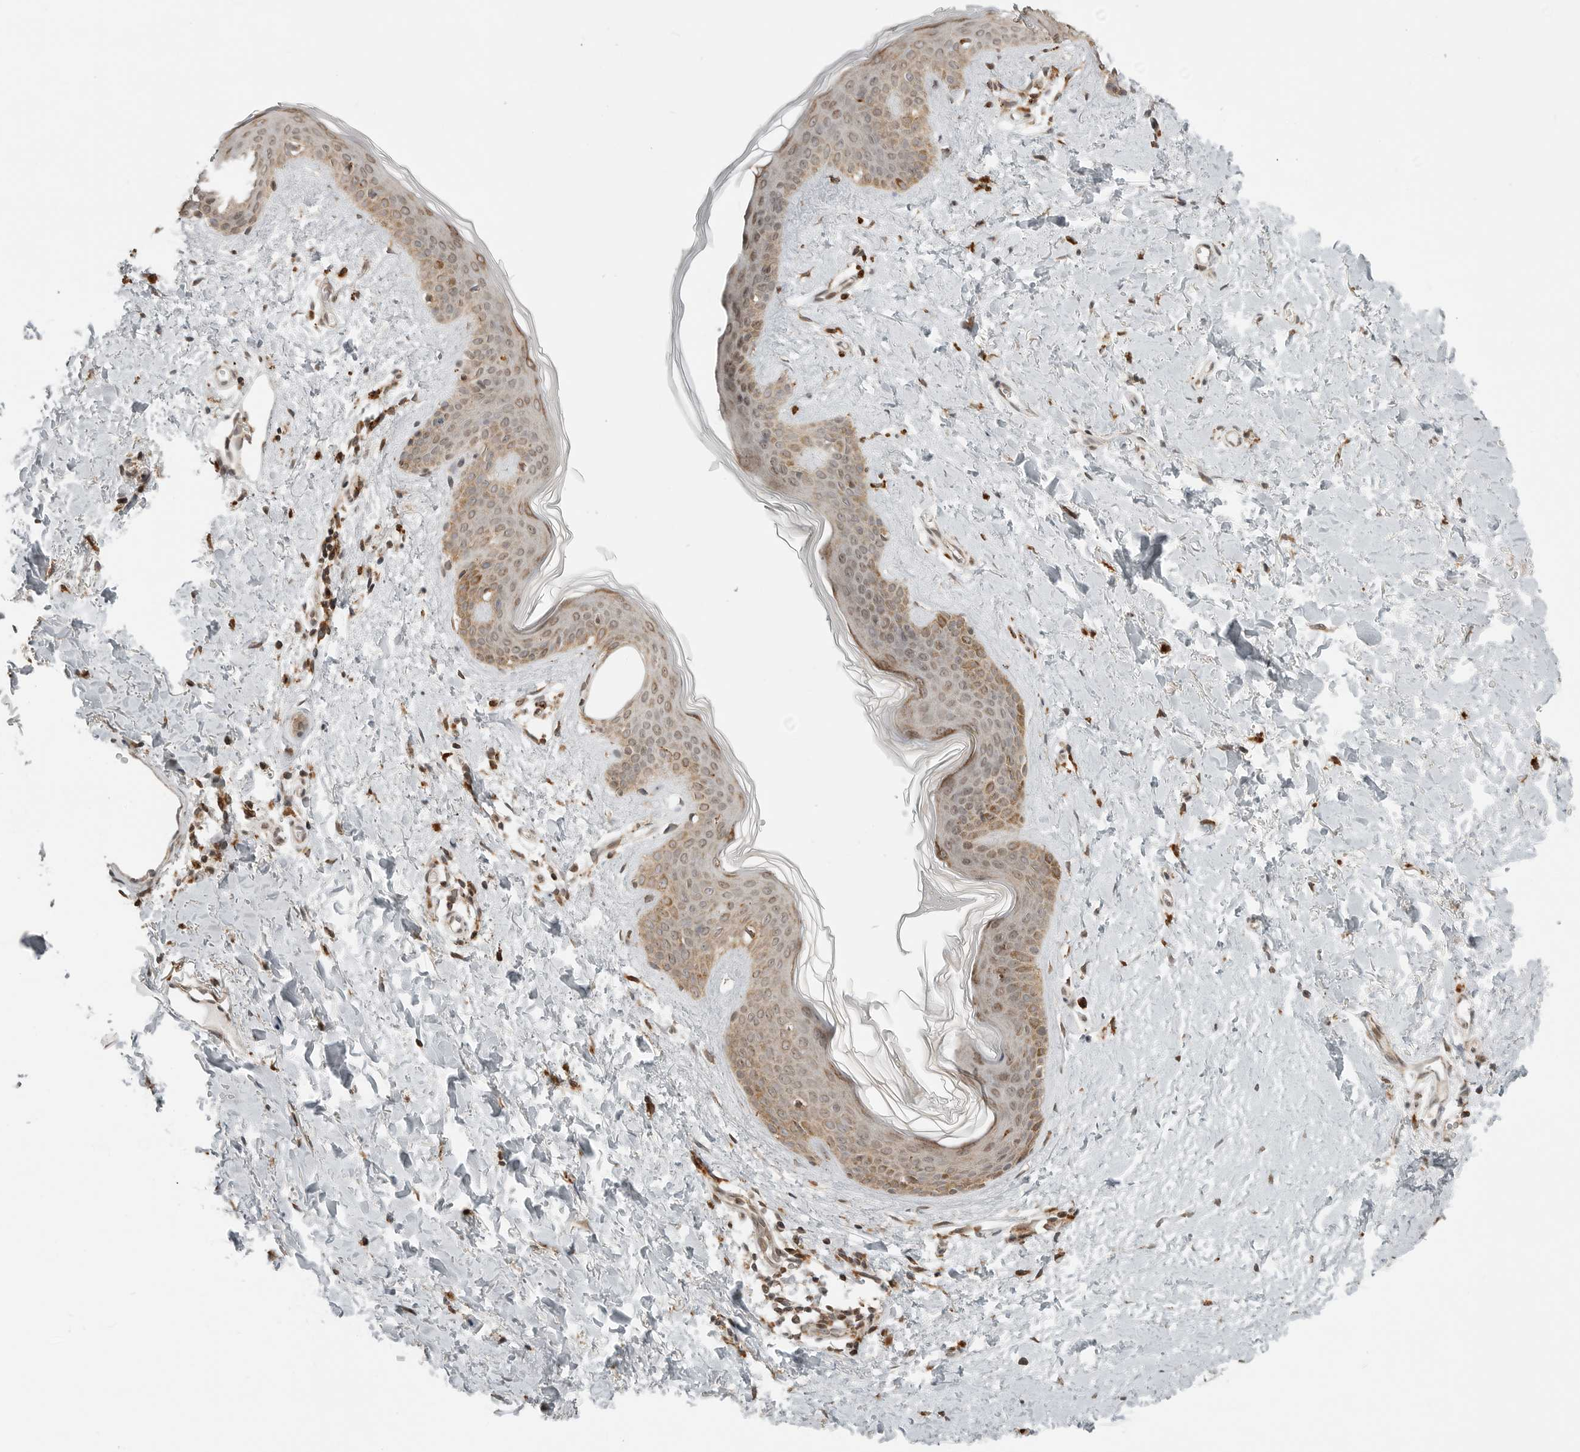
{"staining": {"intensity": "moderate", "quantity": ">75%", "location": "cytoplasmic/membranous"}, "tissue": "skin", "cell_type": "Fibroblasts", "image_type": "normal", "snomed": [{"axis": "morphology", "description": "Normal tissue, NOS"}, {"axis": "topography", "description": "Skin"}], "caption": "High-power microscopy captured an immunohistochemistry image of benign skin, revealing moderate cytoplasmic/membranous expression in about >75% of fibroblasts. The protein of interest is shown in brown color, while the nuclei are stained blue.", "gene": "IDUA", "patient": {"sex": "female", "age": 46}}